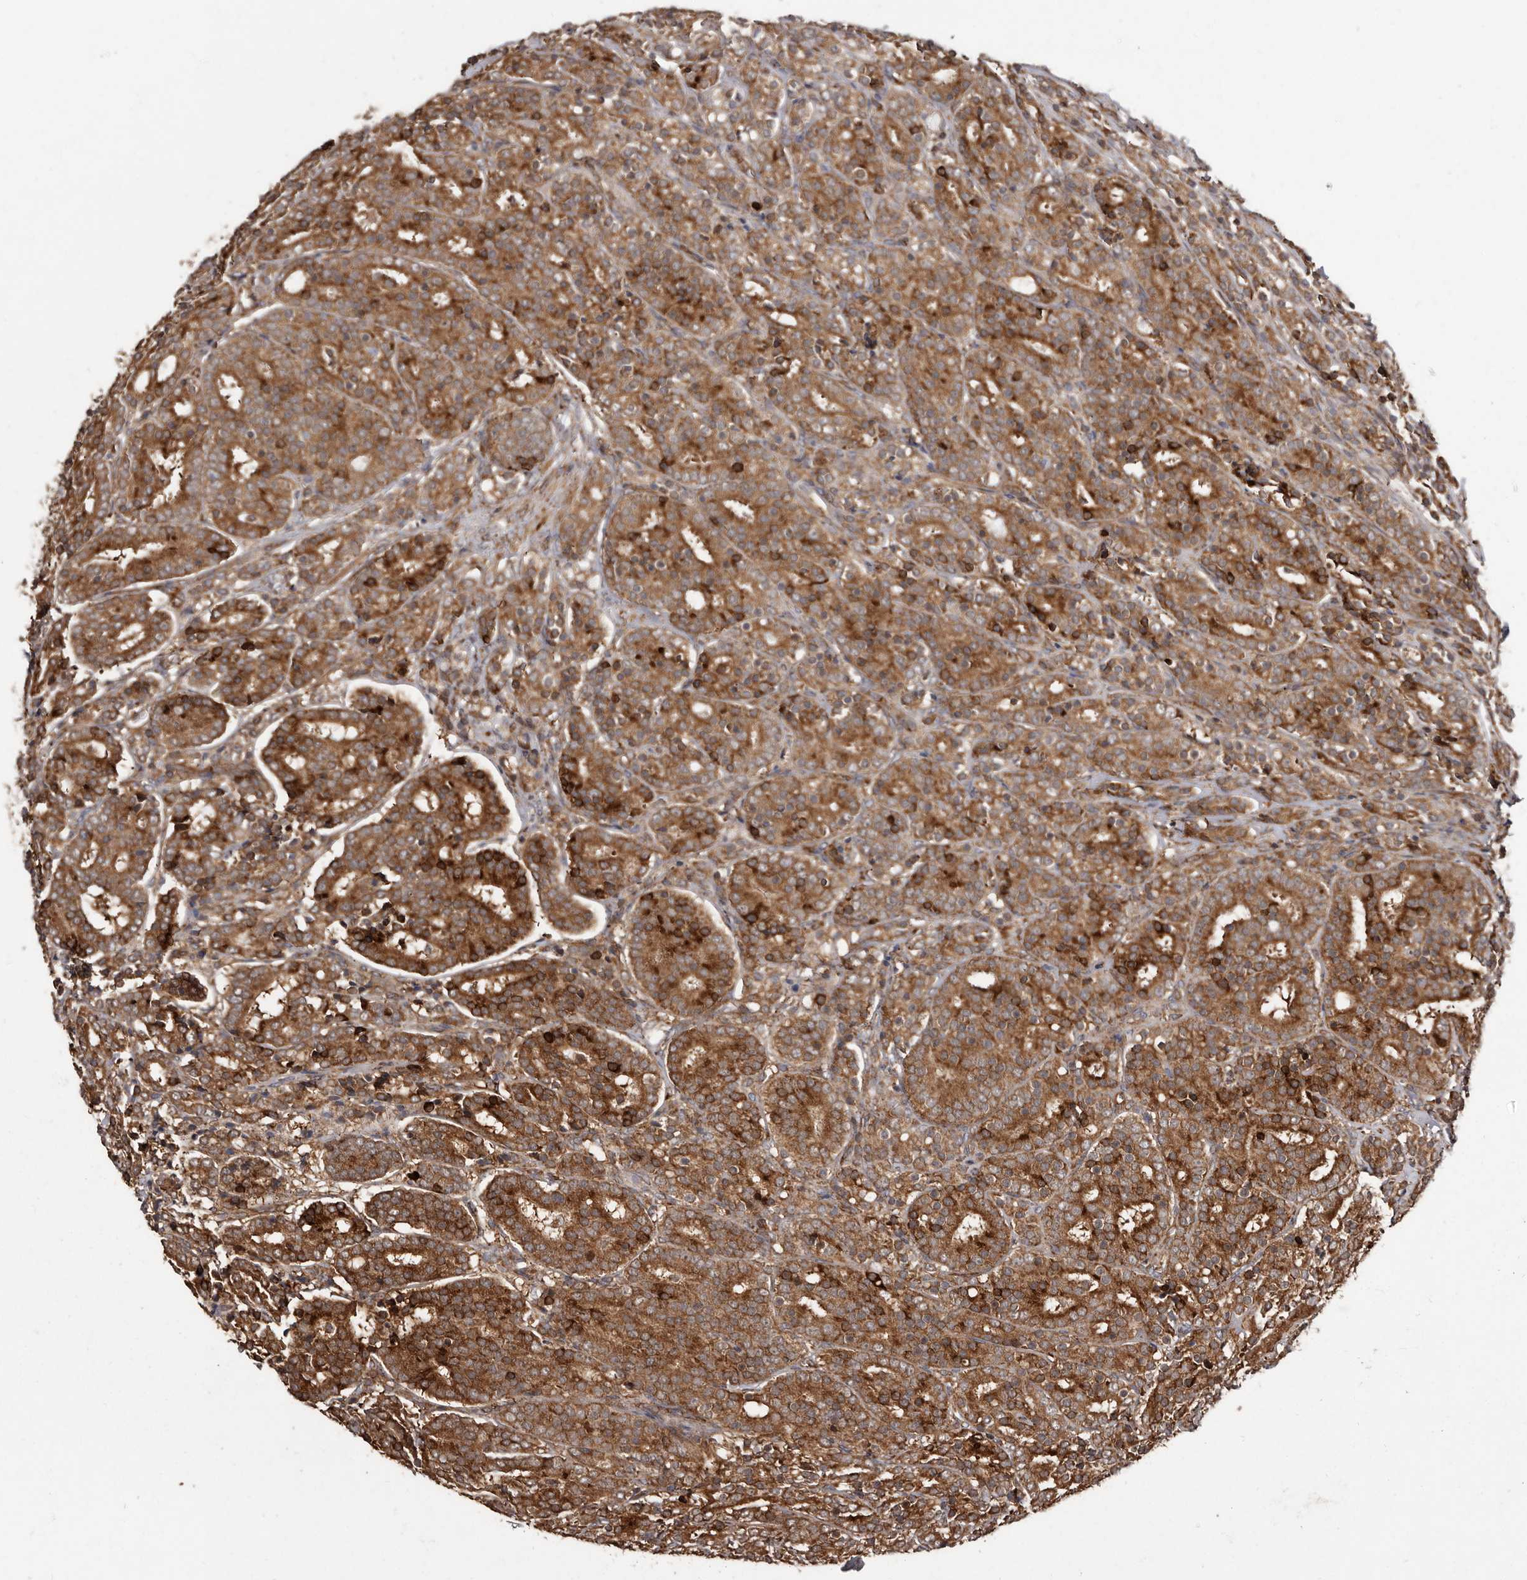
{"staining": {"intensity": "moderate", "quantity": ">75%", "location": "cytoplasmic/membranous"}, "tissue": "prostate cancer", "cell_type": "Tumor cells", "image_type": "cancer", "snomed": [{"axis": "morphology", "description": "Adenocarcinoma, High grade"}, {"axis": "topography", "description": "Prostate"}], "caption": "Immunohistochemistry (IHC) micrograph of human prostate cancer (high-grade adenocarcinoma) stained for a protein (brown), which displays medium levels of moderate cytoplasmic/membranous staining in approximately >75% of tumor cells.", "gene": "FLAD1", "patient": {"sex": "male", "age": 62}}